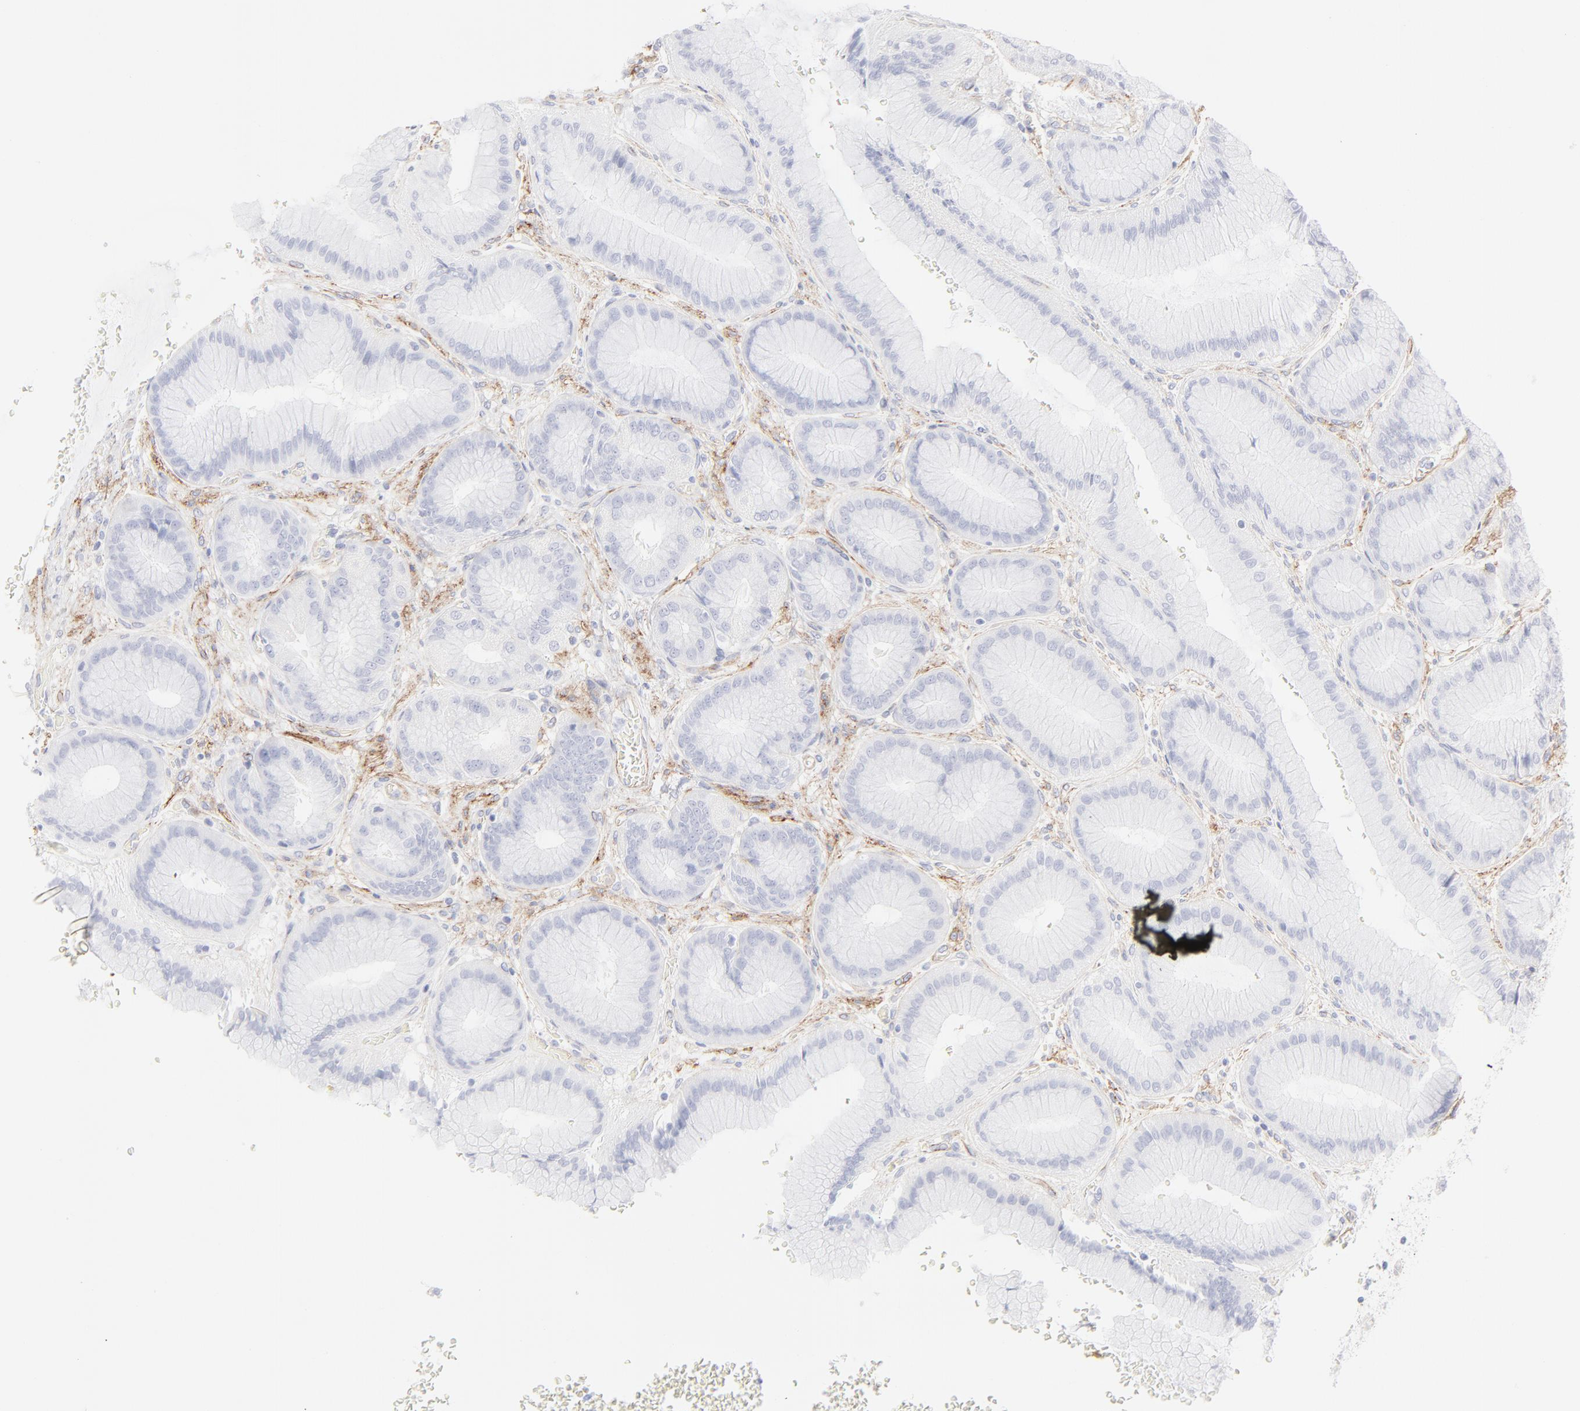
{"staining": {"intensity": "negative", "quantity": "none", "location": "none"}, "tissue": "stomach", "cell_type": "Glandular cells", "image_type": "normal", "snomed": [{"axis": "morphology", "description": "Normal tissue, NOS"}, {"axis": "morphology", "description": "Adenocarcinoma, NOS"}, {"axis": "topography", "description": "Stomach"}, {"axis": "topography", "description": "Stomach, lower"}], "caption": "This is a micrograph of IHC staining of benign stomach, which shows no positivity in glandular cells.", "gene": "ITGA5", "patient": {"sex": "female", "age": 65}}